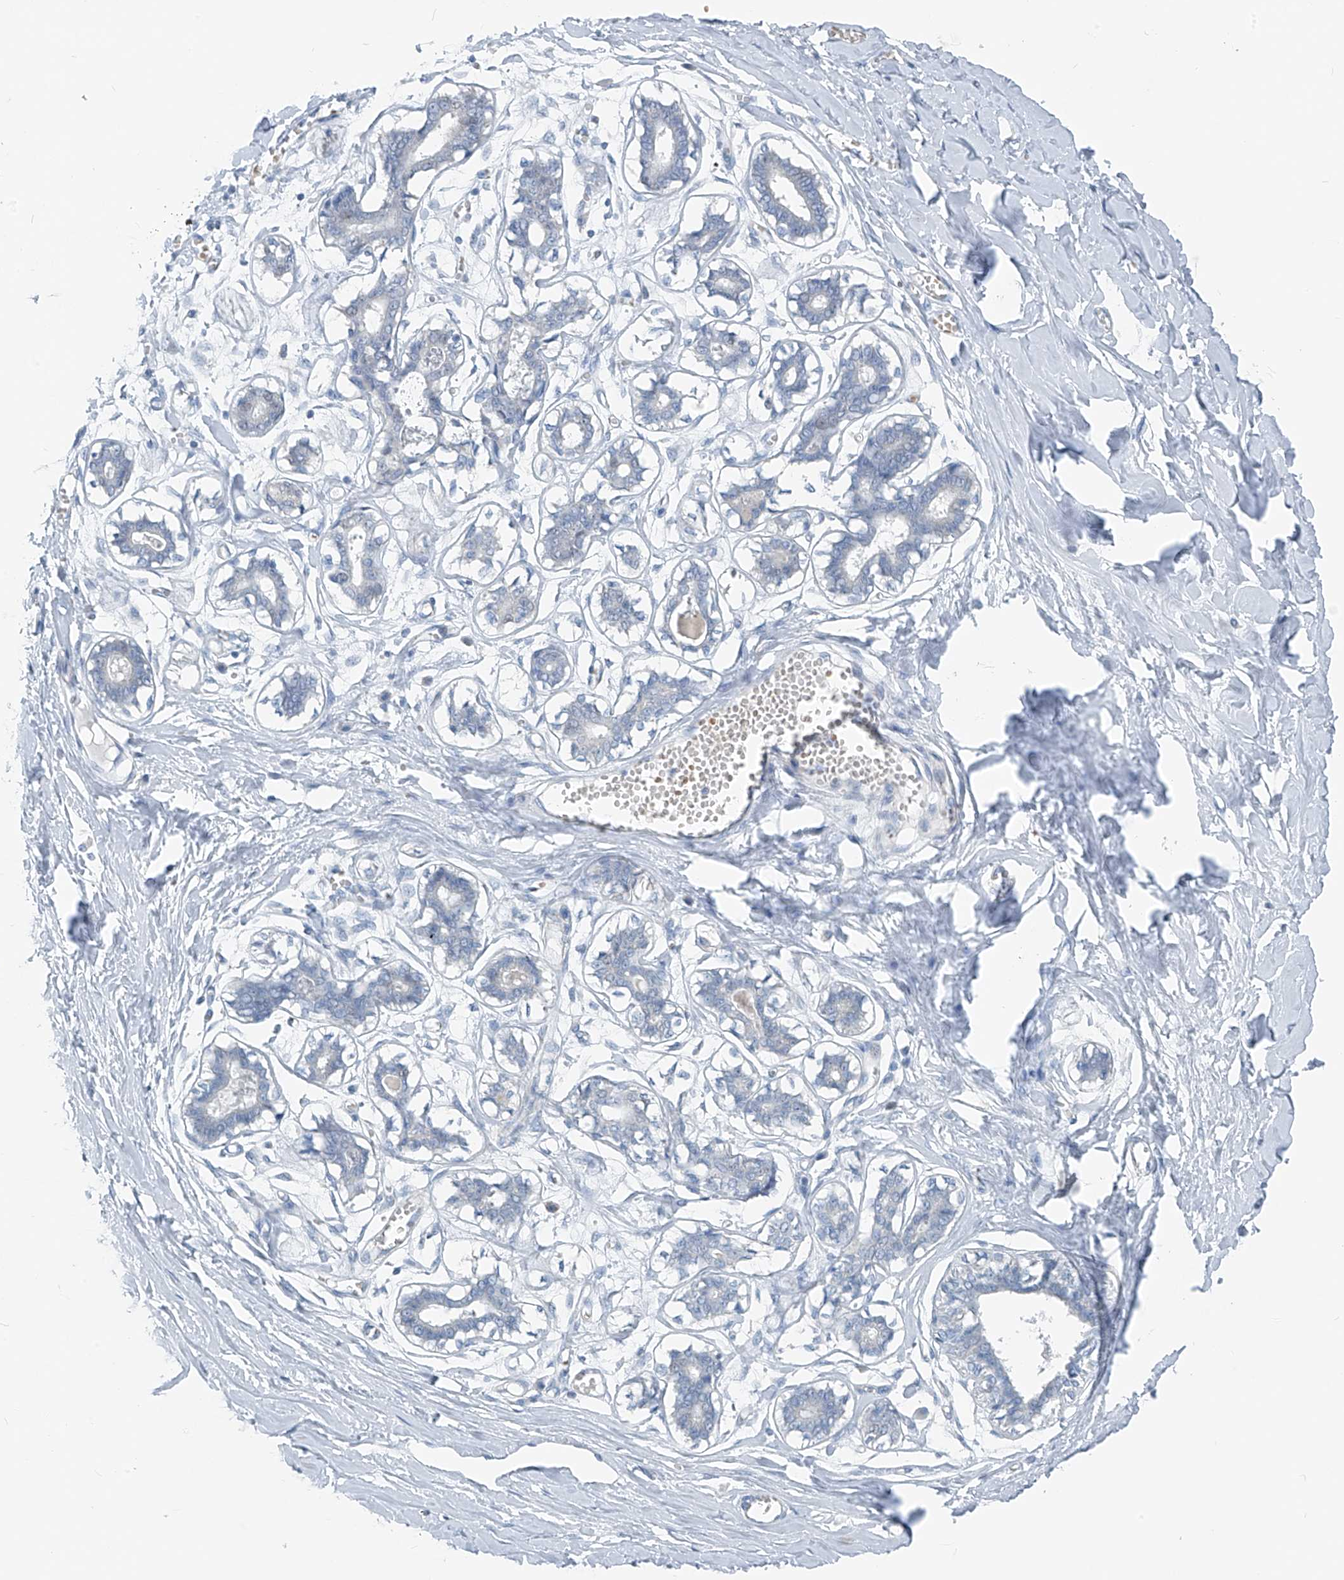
{"staining": {"intensity": "negative", "quantity": "none", "location": "none"}, "tissue": "breast", "cell_type": "Adipocytes", "image_type": "normal", "snomed": [{"axis": "morphology", "description": "Normal tissue, NOS"}, {"axis": "topography", "description": "Breast"}], "caption": "An image of breast stained for a protein demonstrates no brown staining in adipocytes.", "gene": "FGD2", "patient": {"sex": "female", "age": 27}}